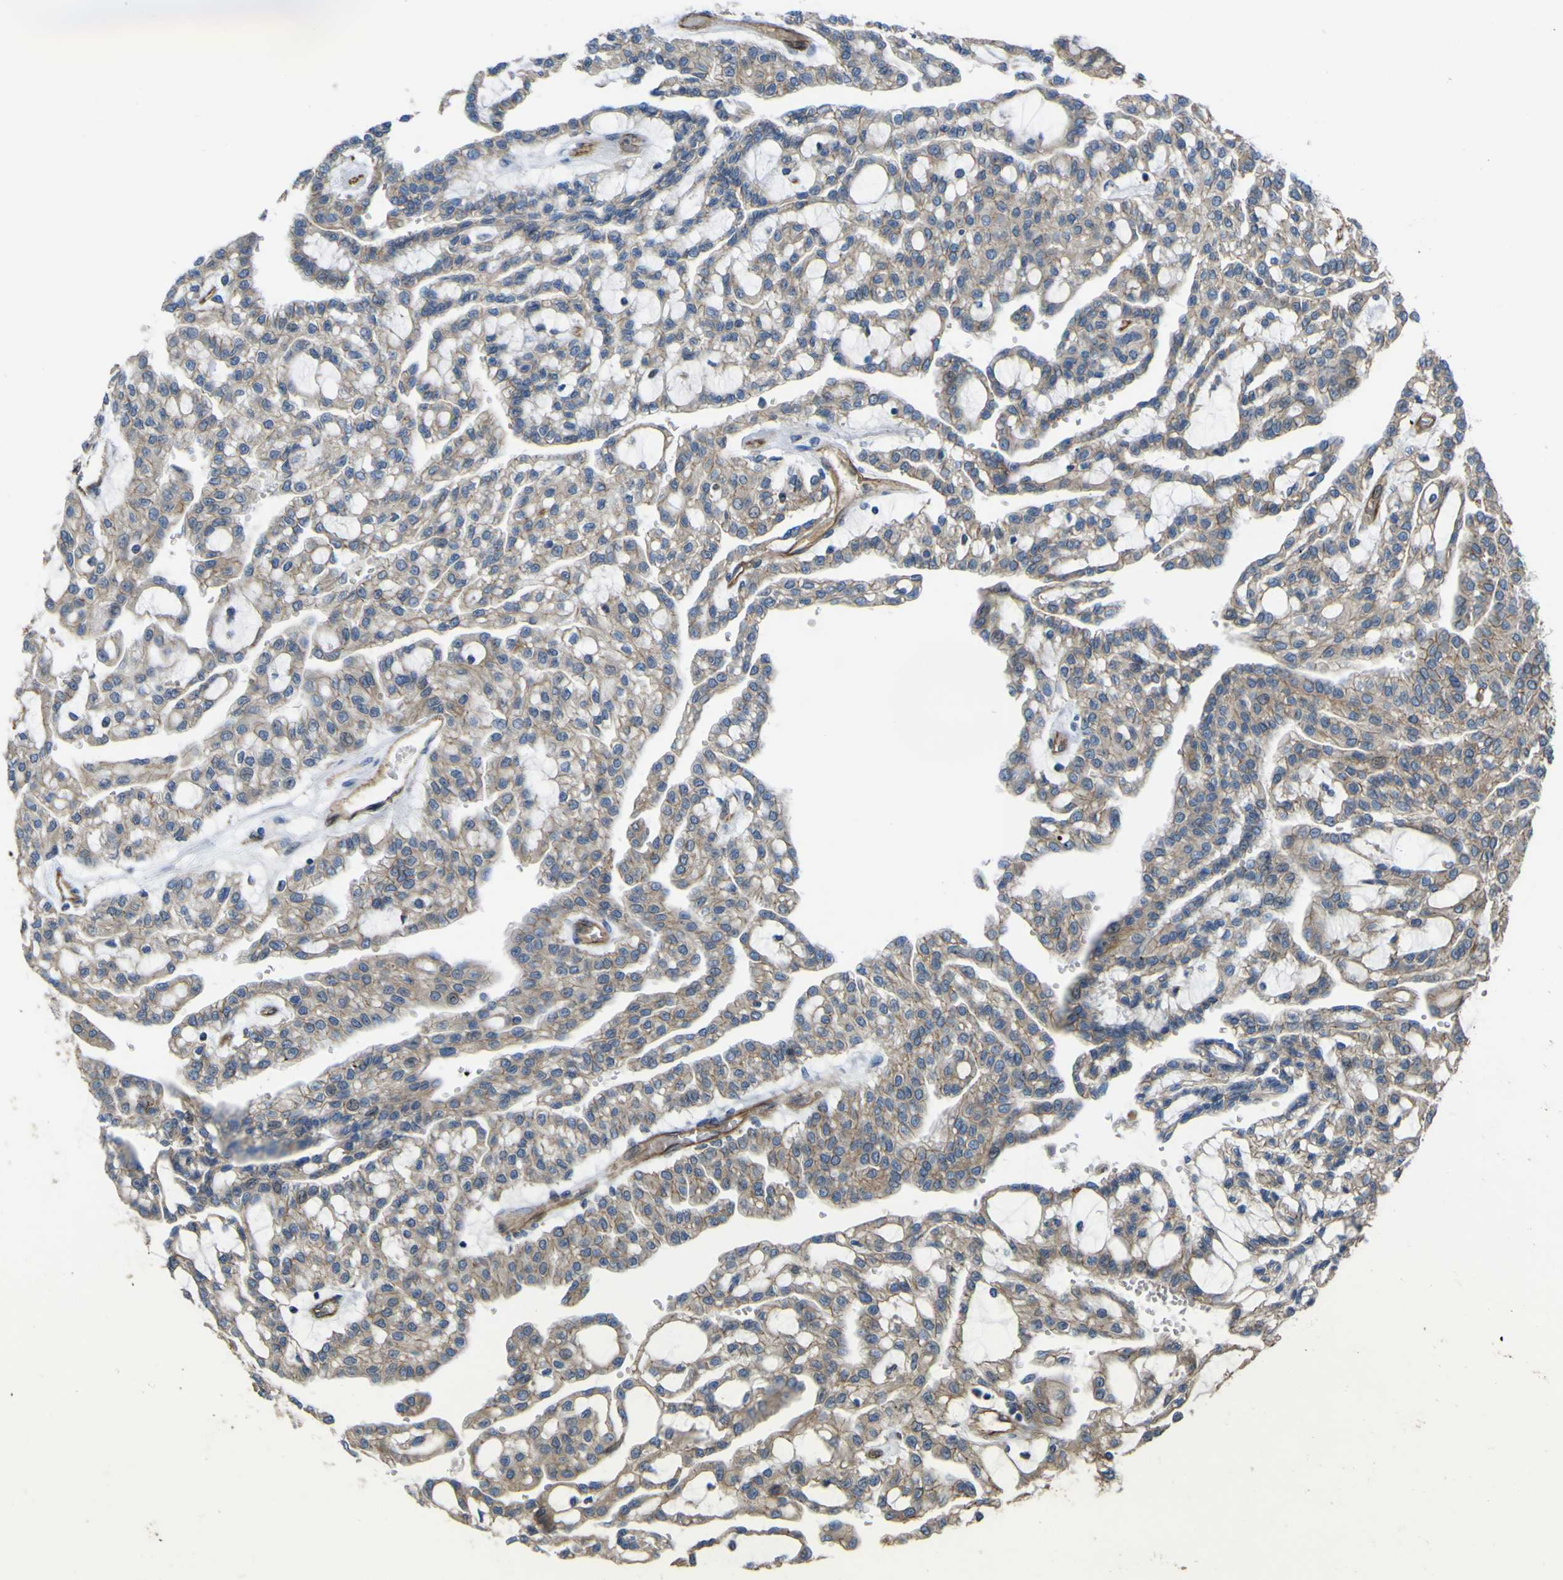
{"staining": {"intensity": "weak", "quantity": ">75%", "location": "cytoplasmic/membranous"}, "tissue": "renal cancer", "cell_type": "Tumor cells", "image_type": "cancer", "snomed": [{"axis": "morphology", "description": "Adenocarcinoma, NOS"}, {"axis": "topography", "description": "Kidney"}], "caption": "Tumor cells reveal weak cytoplasmic/membranous expression in about >75% of cells in renal adenocarcinoma.", "gene": "FBXO30", "patient": {"sex": "male", "age": 63}}